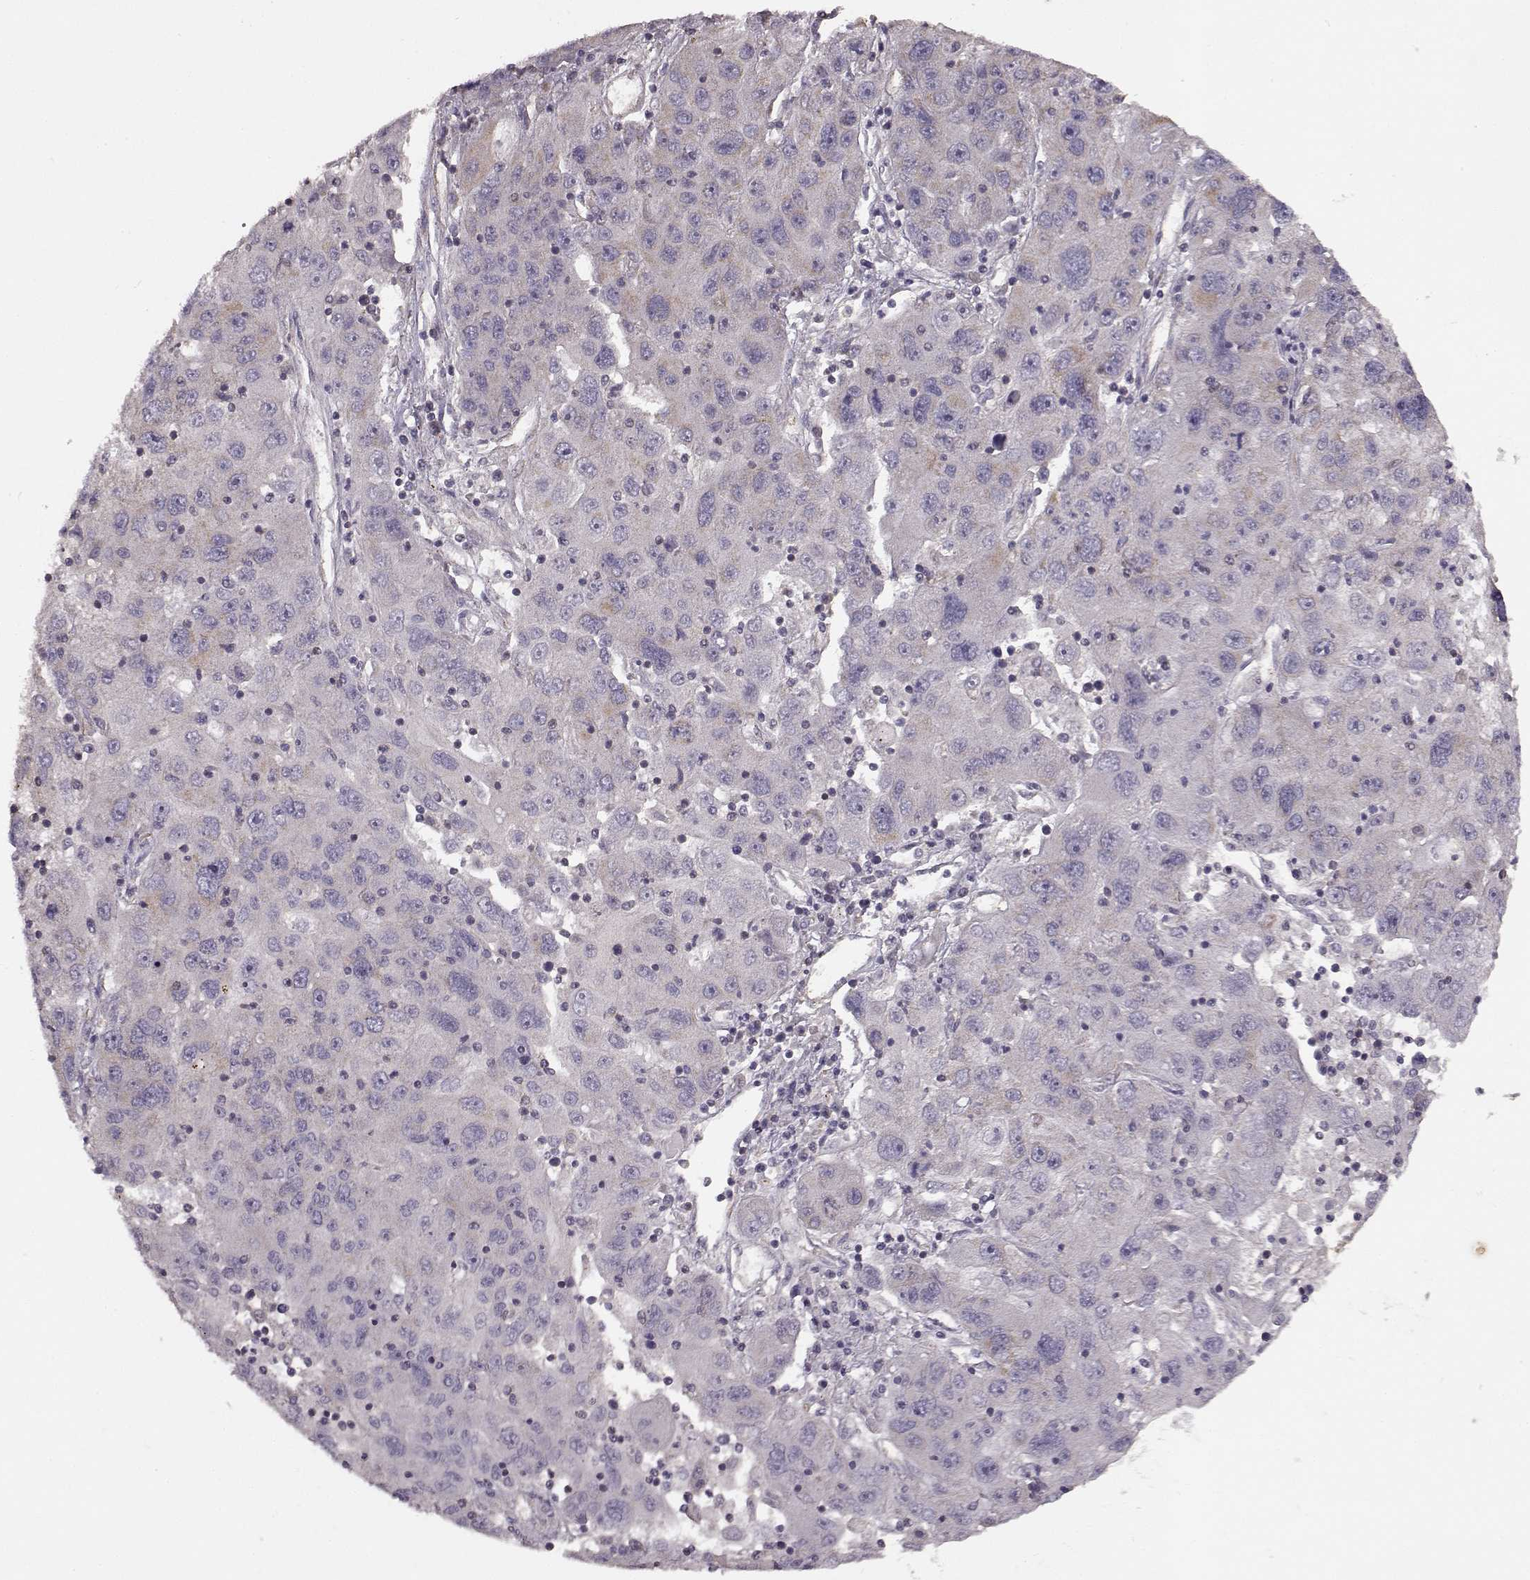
{"staining": {"intensity": "negative", "quantity": "none", "location": "none"}, "tissue": "stomach cancer", "cell_type": "Tumor cells", "image_type": "cancer", "snomed": [{"axis": "morphology", "description": "Adenocarcinoma, NOS"}, {"axis": "topography", "description": "Stomach"}], "caption": "IHC histopathology image of neoplastic tissue: human stomach cancer (adenocarcinoma) stained with DAB reveals no significant protein staining in tumor cells.", "gene": "ERBB3", "patient": {"sex": "male", "age": 56}}